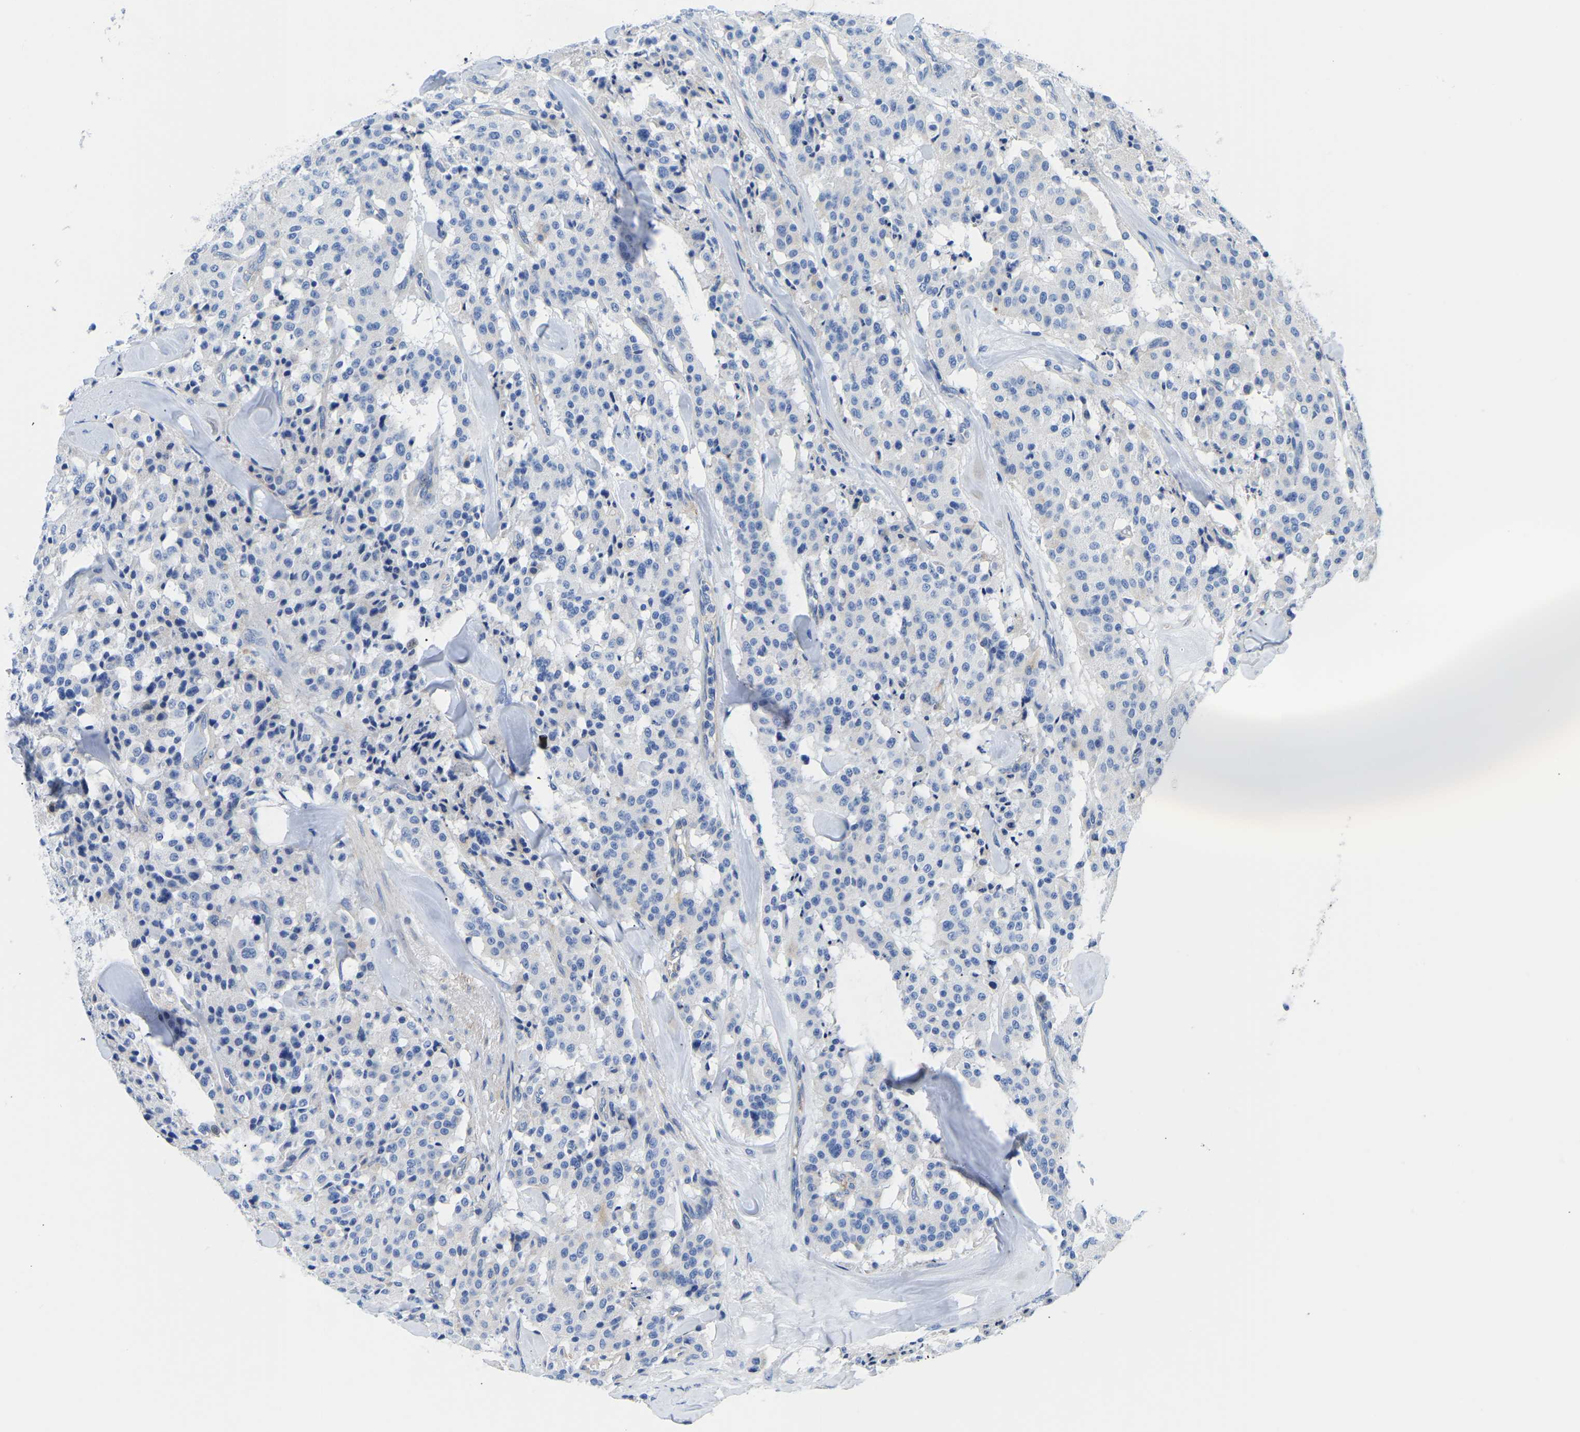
{"staining": {"intensity": "negative", "quantity": "none", "location": "none"}, "tissue": "carcinoid", "cell_type": "Tumor cells", "image_type": "cancer", "snomed": [{"axis": "morphology", "description": "Carcinoid, malignant, NOS"}, {"axis": "topography", "description": "Lung"}], "caption": "There is no significant staining in tumor cells of malignant carcinoid.", "gene": "UPK3A", "patient": {"sex": "male", "age": 30}}